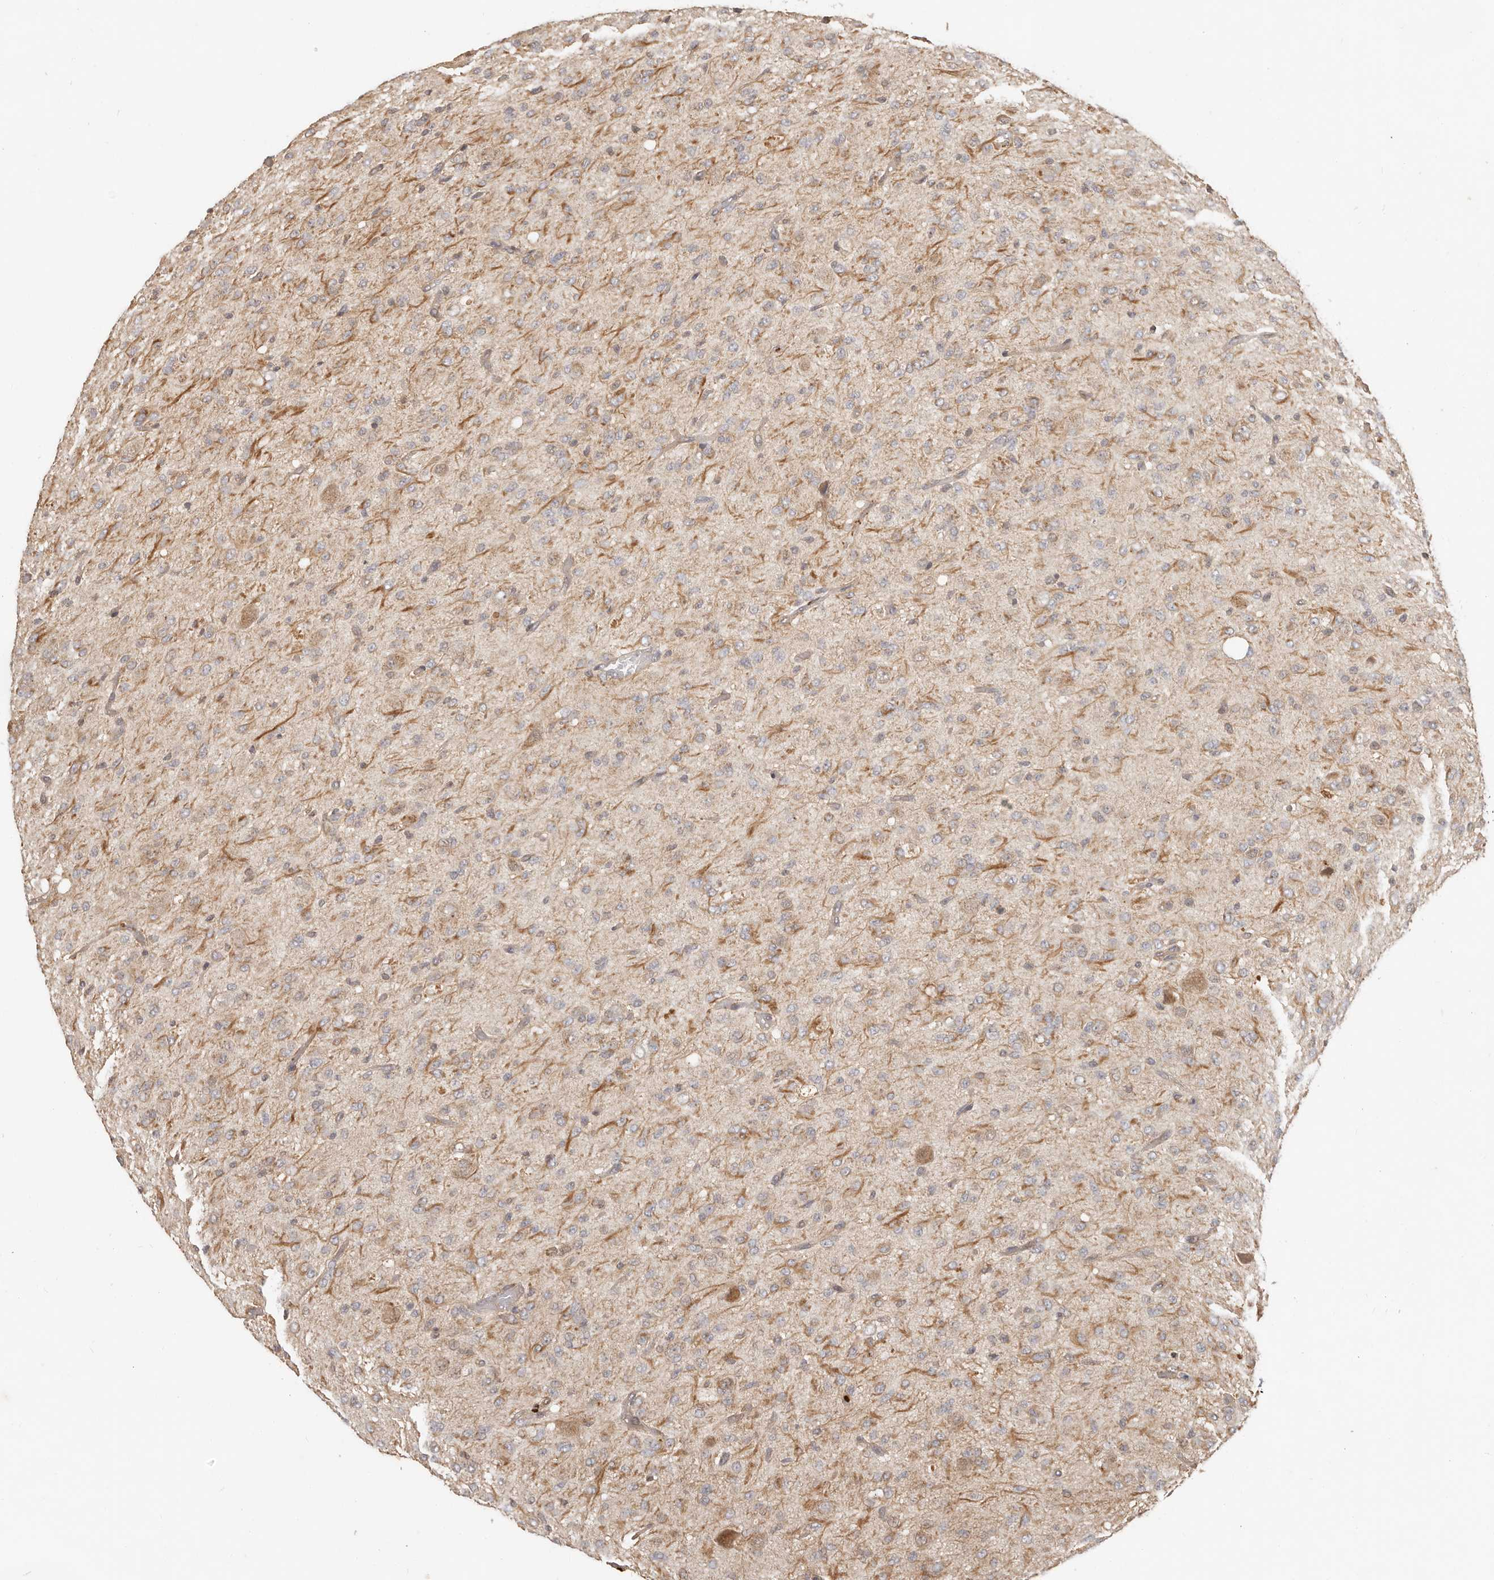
{"staining": {"intensity": "weak", "quantity": "<25%", "location": "cytoplasmic/membranous"}, "tissue": "glioma", "cell_type": "Tumor cells", "image_type": "cancer", "snomed": [{"axis": "morphology", "description": "Glioma, malignant, High grade"}, {"axis": "topography", "description": "Brain"}], "caption": "Photomicrograph shows no protein positivity in tumor cells of malignant glioma (high-grade) tissue.", "gene": "MTFR2", "patient": {"sex": "female", "age": 59}}